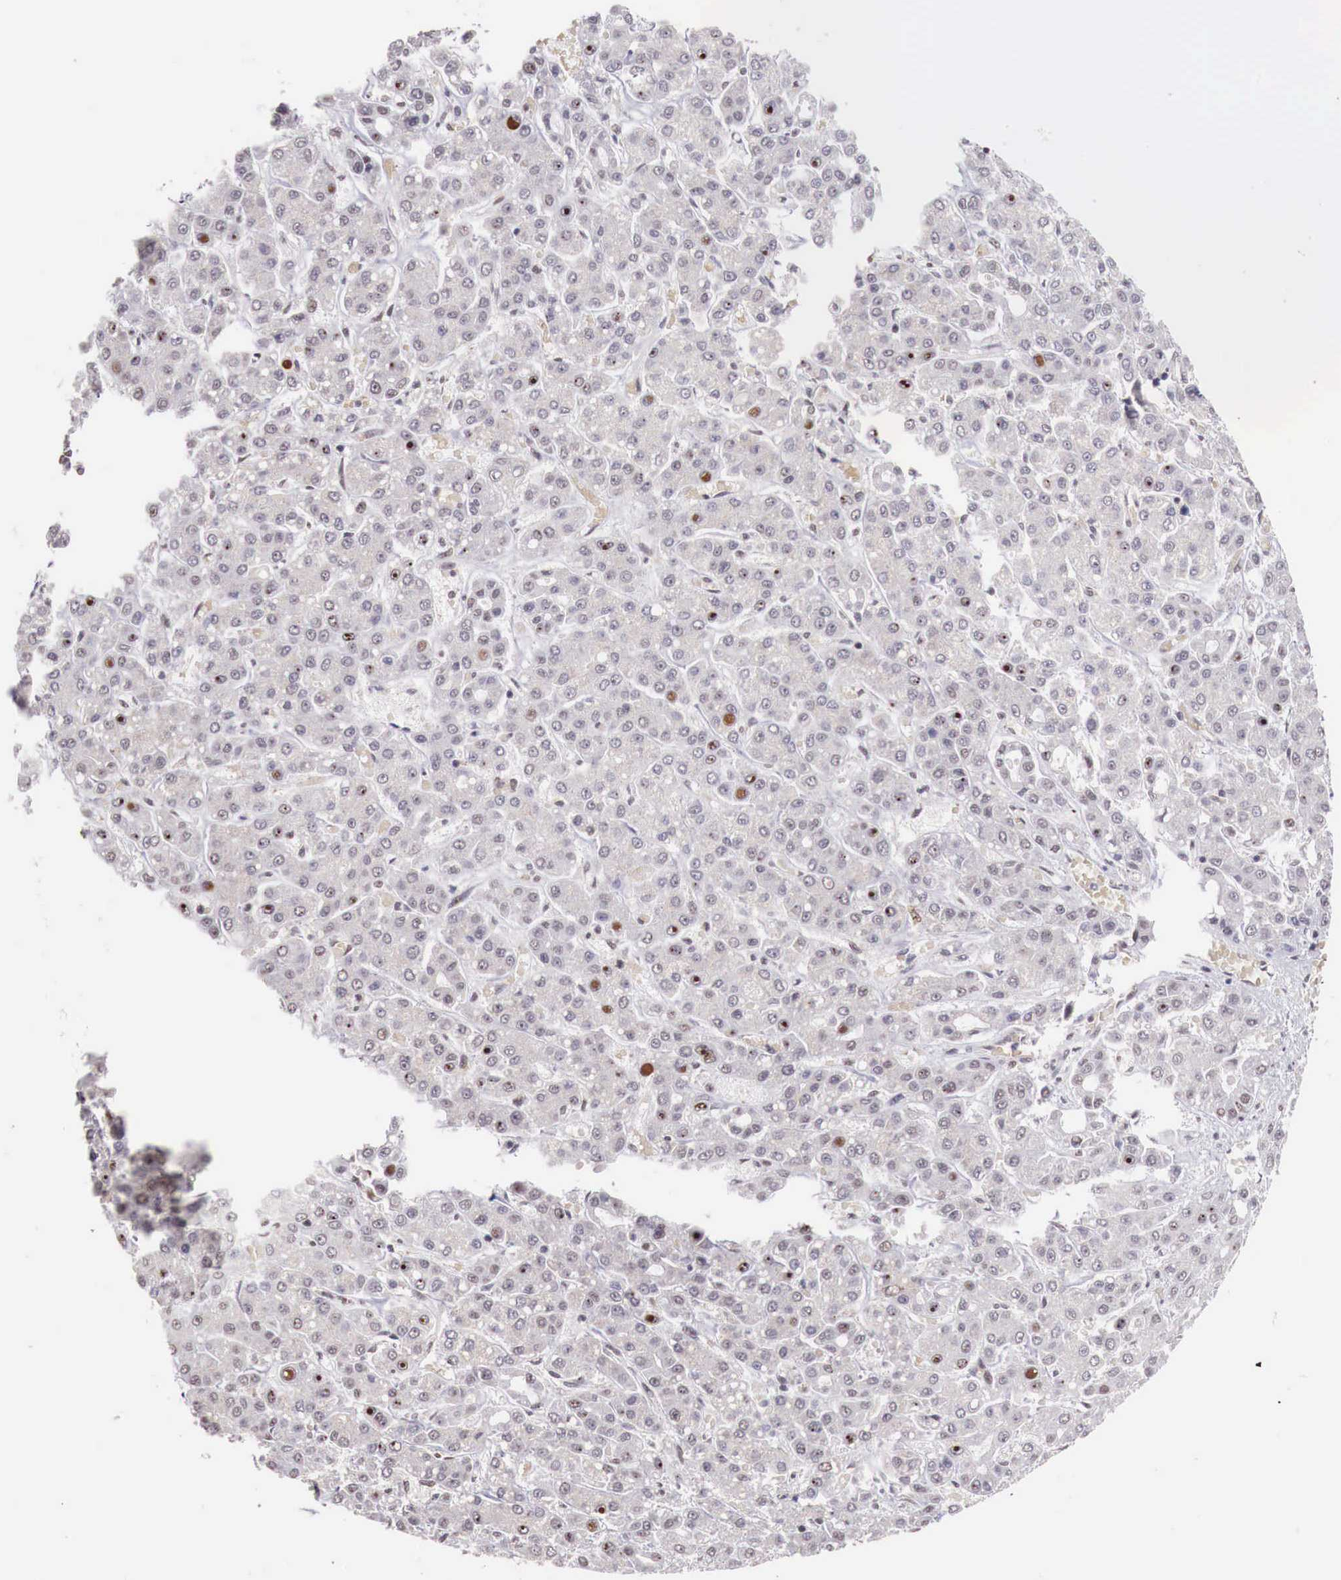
{"staining": {"intensity": "moderate", "quantity": "<25%", "location": "nuclear"}, "tissue": "liver cancer", "cell_type": "Tumor cells", "image_type": "cancer", "snomed": [{"axis": "morphology", "description": "Carcinoma, Hepatocellular, NOS"}, {"axis": "topography", "description": "Liver"}], "caption": "Human hepatocellular carcinoma (liver) stained with a brown dye displays moderate nuclear positive positivity in approximately <25% of tumor cells.", "gene": "FOXP2", "patient": {"sex": "male", "age": 69}}